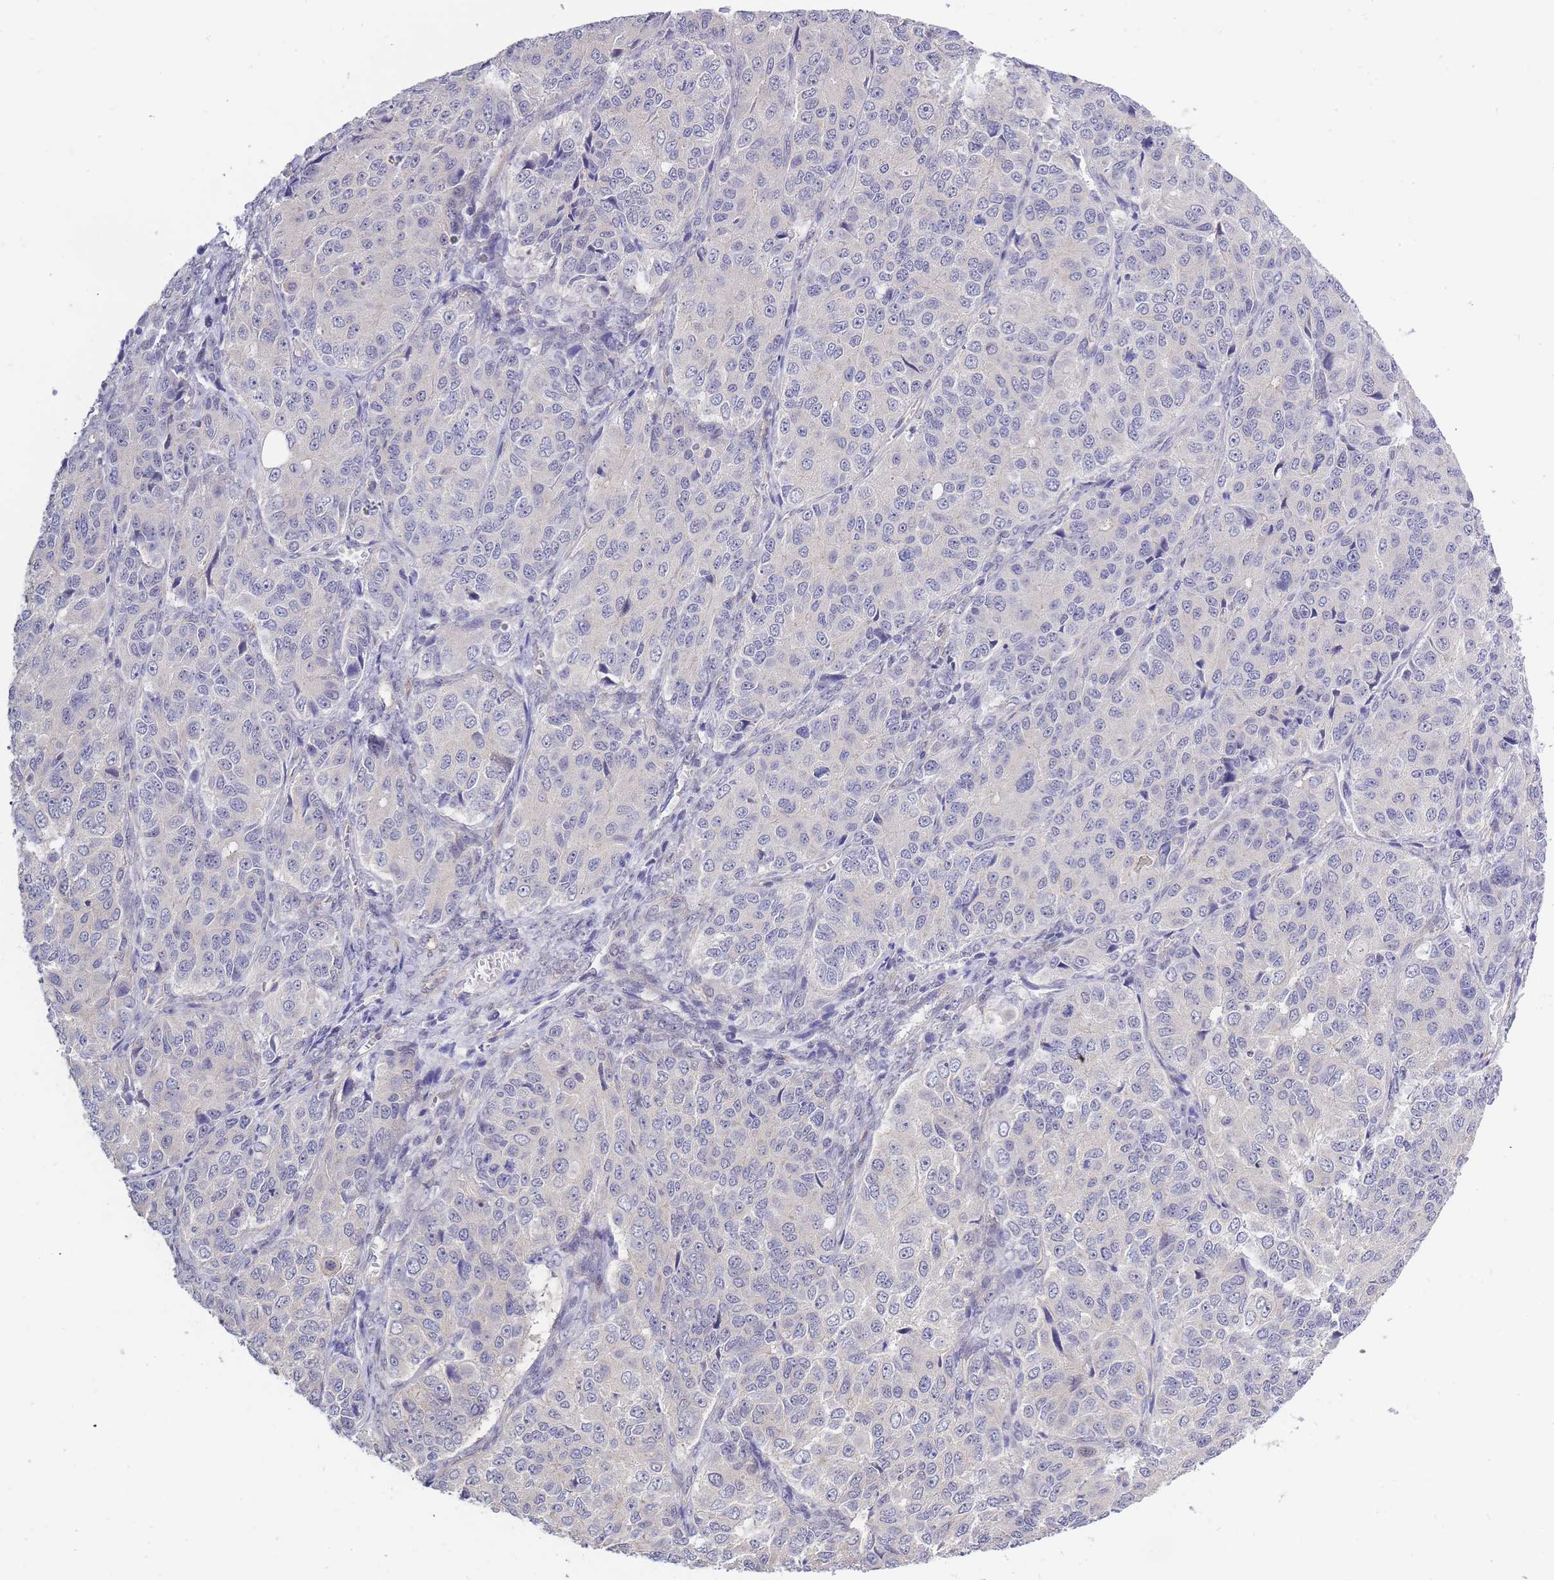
{"staining": {"intensity": "negative", "quantity": "none", "location": "none"}, "tissue": "ovarian cancer", "cell_type": "Tumor cells", "image_type": "cancer", "snomed": [{"axis": "morphology", "description": "Carcinoma, endometroid"}, {"axis": "topography", "description": "Ovary"}], "caption": "DAB (3,3'-diaminobenzidine) immunohistochemical staining of ovarian endometroid carcinoma shows no significant staining in tumor cells.", "gene": "C19orf25", "patient": {"sex": "female", "age": 51}}